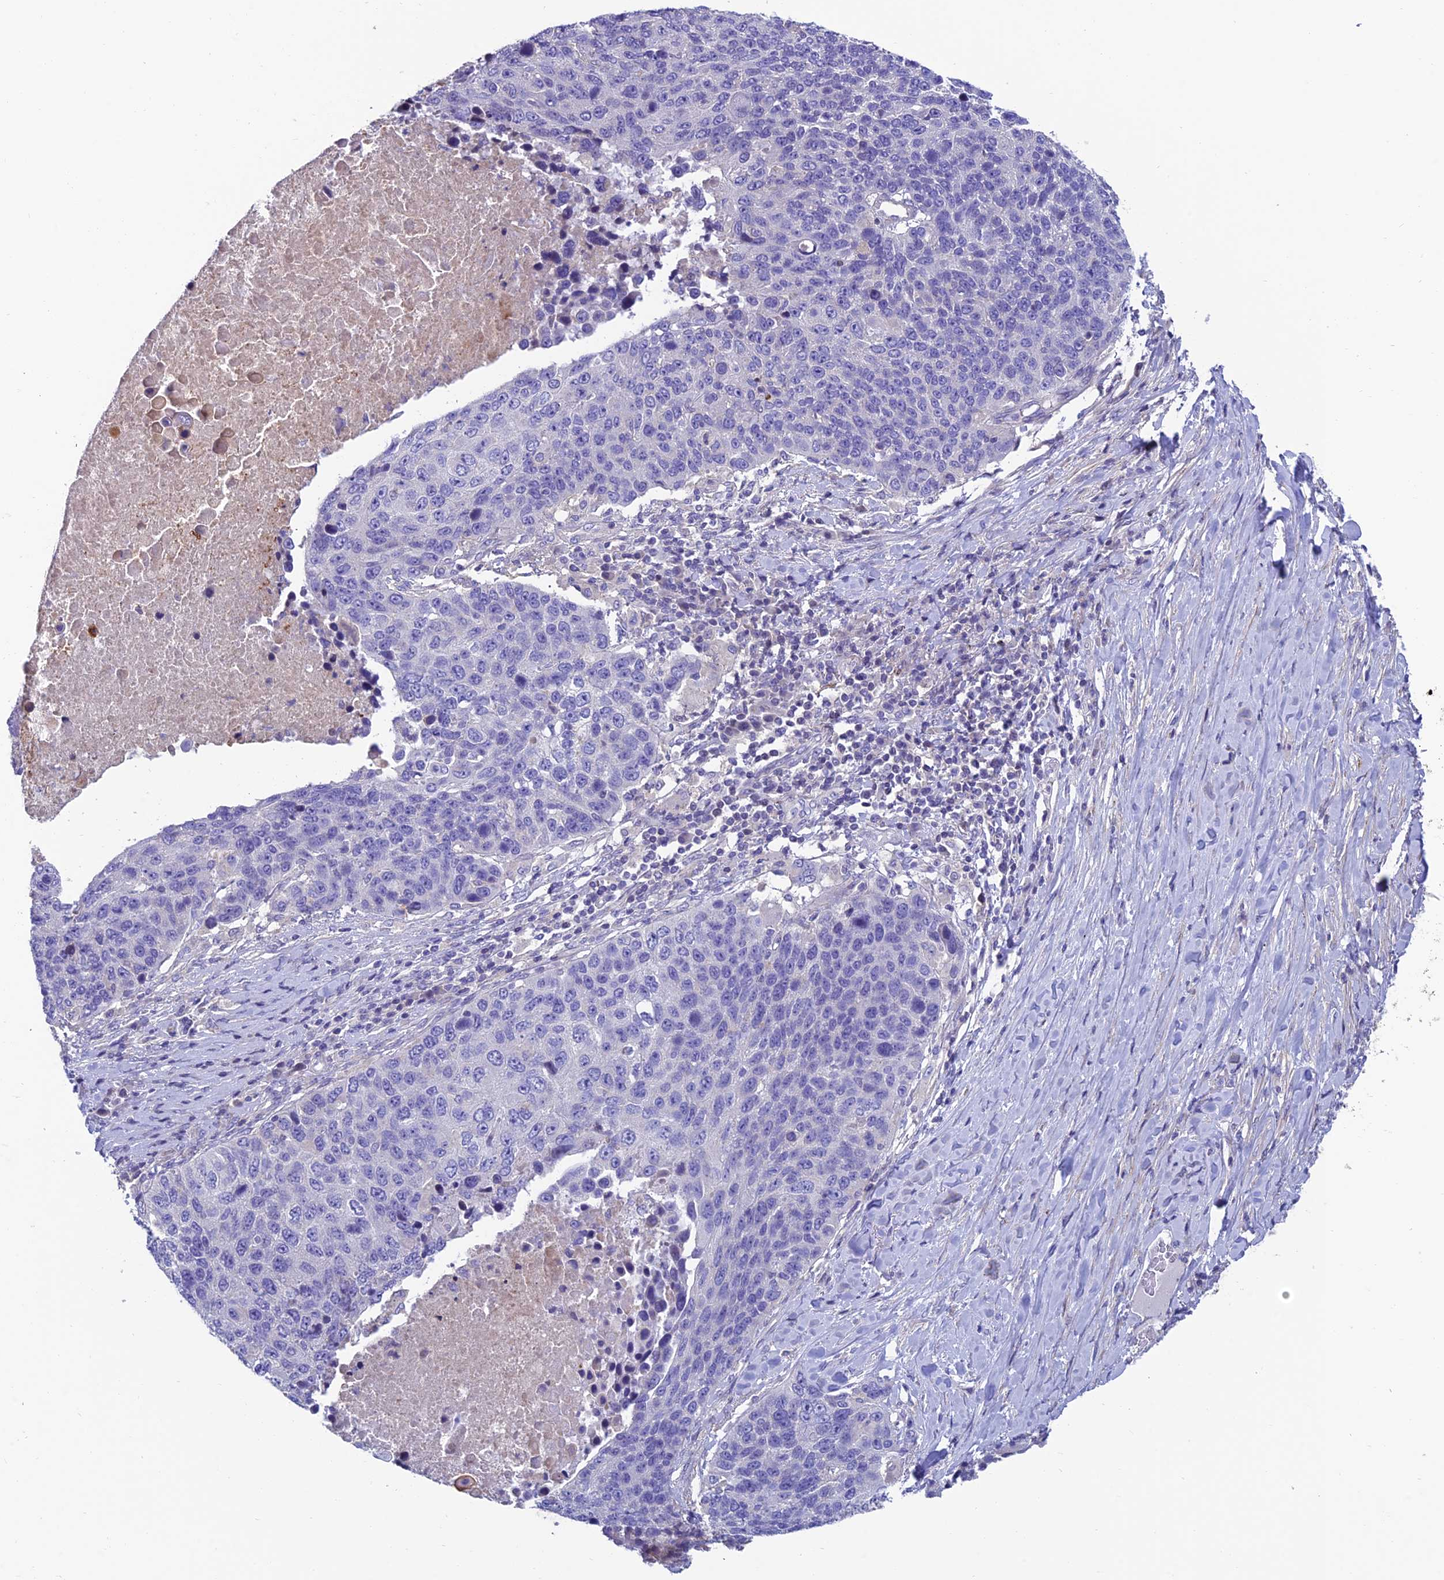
{"staining": {"intensity": "negative", "quantity": "none", "location": "none"}, "tissue": "lung cancer", "cell_type": "Tumor cells", "image_type": "cancer", "snomed": [{"axis": "morphology", "description": "Normal tissue, NOS"}, {"axis": "morphology", "description": "Squamous cell carcinoma, NOS"}, {"axis": "topography", "description": "Lymph node"}, {"axis": "topography", "description": "Lung"}], "caption": "A high-resolution micrograph shows IHC staining of squamous cell carcinoma (lung), which reveals no significant expression in tumor cells. (Stains: DAB (3,3'-diaminobenzidine) immunohistochemistry with hematoxylin counter stain, Microscopy: brightfield microscopy at high magnification).", "gene": "FAM178B", "patient": {"sex": "male", "age": 66}}